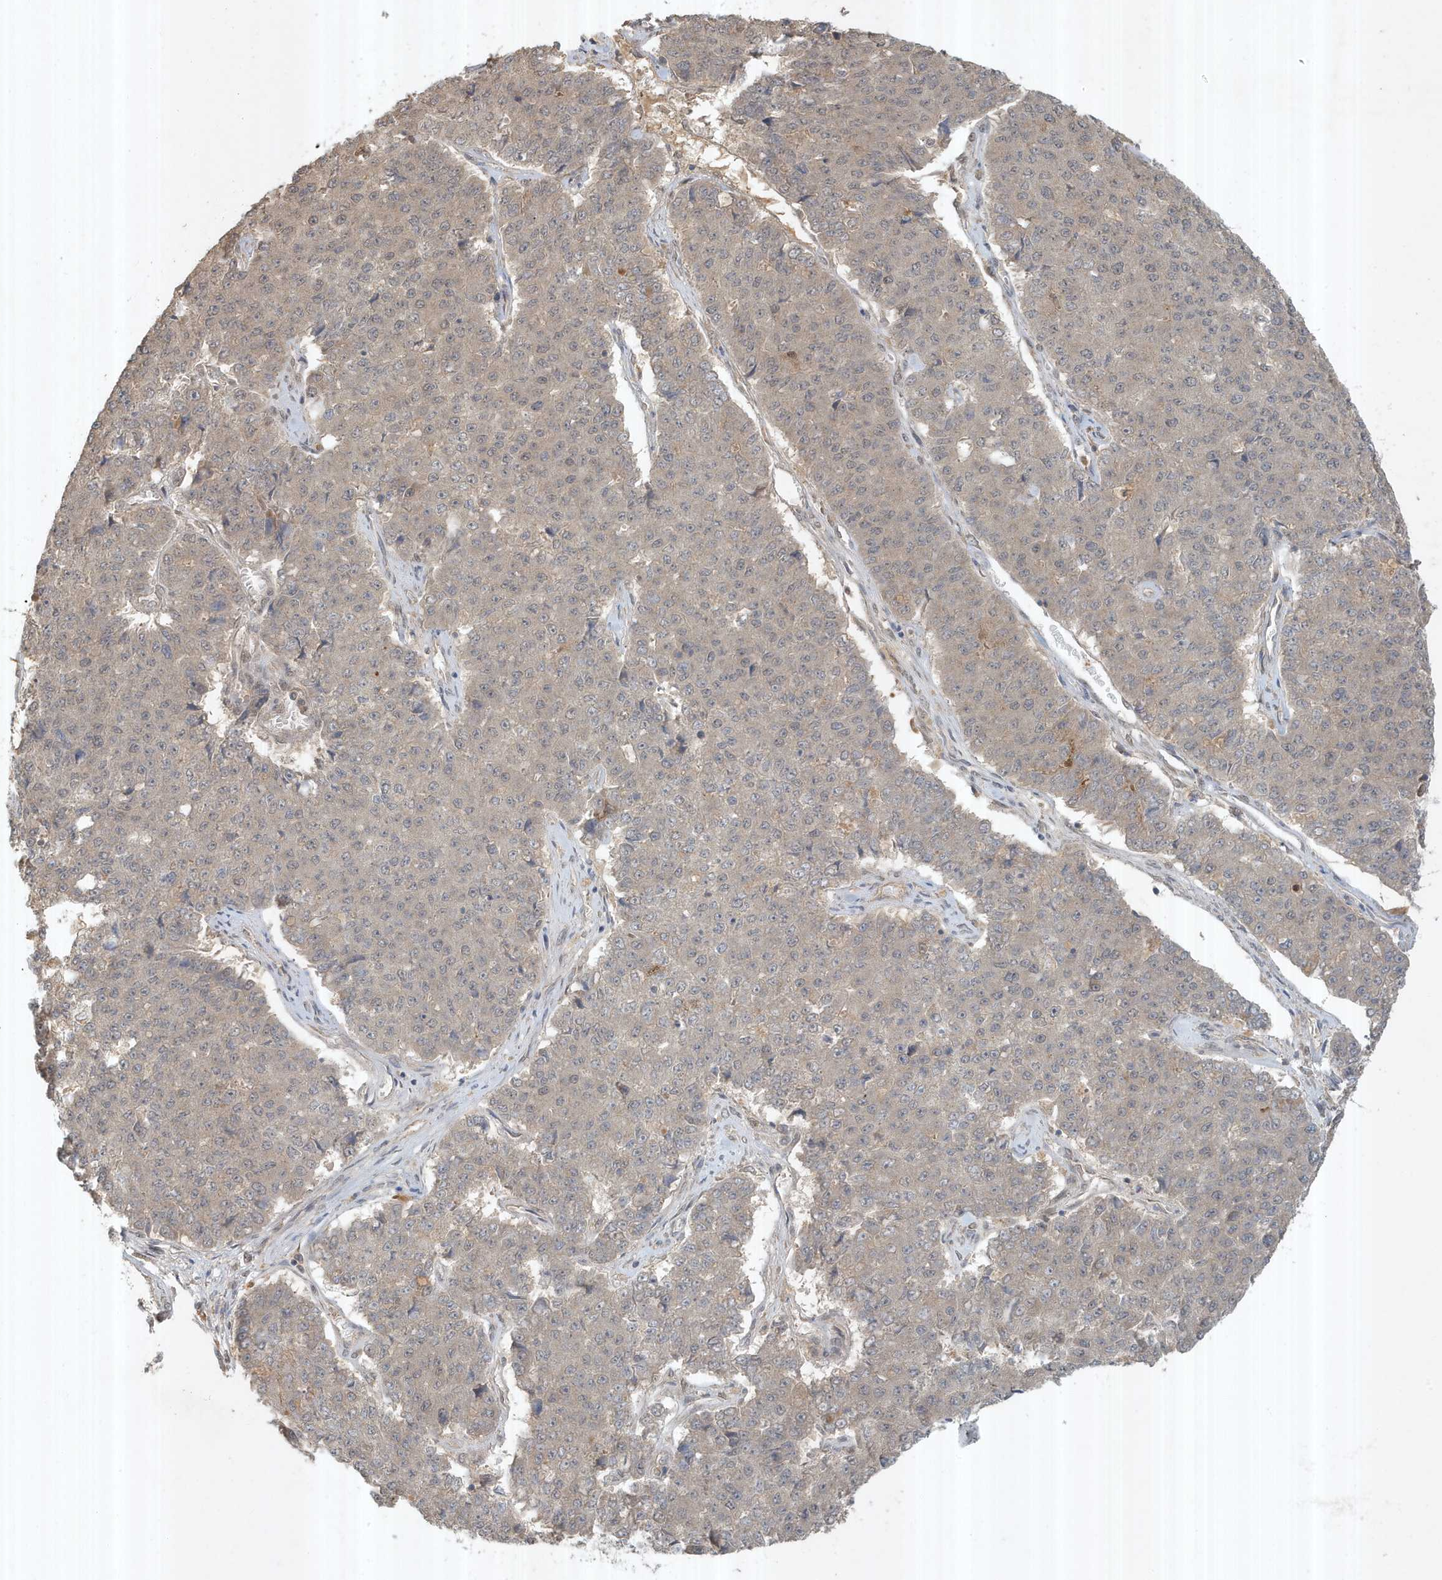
{"staining": {"intensity": "negative", "quantity": "none", "location": "none"}, "tissue": "pancreatic cancer", "cell_type": "Tumor cells", "image_type": "cancer", "snomed": [{"axis": "morphology", "description": "Adenocarcinoma, NOS"}, {"axis": "topography", "description": "Pancreas"}], "caption": "The immunohistochemistry (IHC) image has no significant staining in tumor cells of pancreatic adenocarcinoma tissue.", "gene": "ABCB9", "patient": {"sex": "male", "age": 50}}